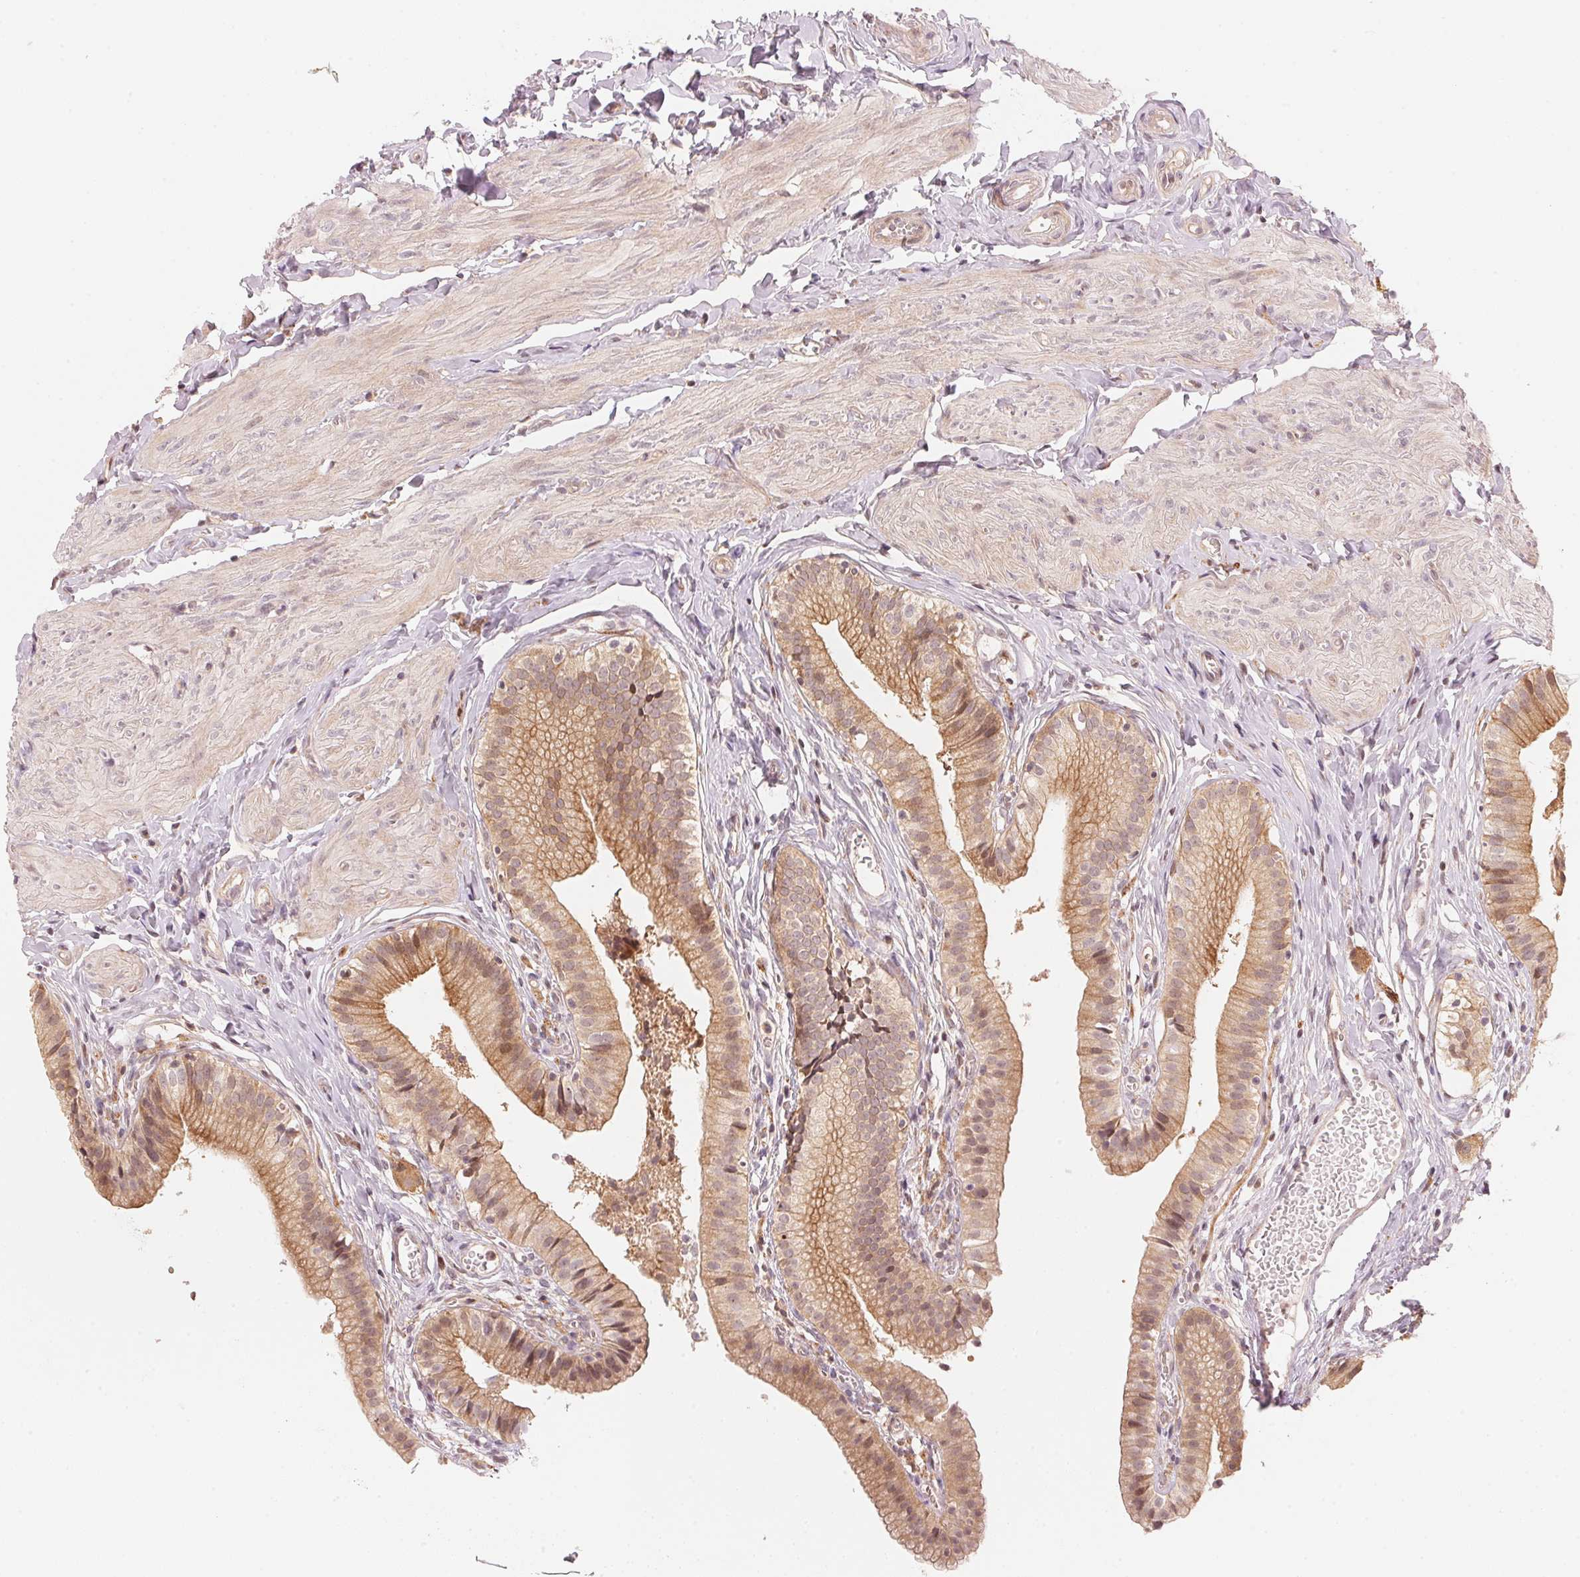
{"staining": {"intensity": "moderate", "quantity": "25%-75%", "location": "cytoplasmic/membranous"}, "tissue": "gallbladder", "cell_type": "Glandular cells", "image_type": "normal", "snomed": [{"axis": "morphology", "description": "Normal tissue, NOS"}, {"axis": "topography", "description": "Gallbladder"}], "caption": "About 25%-75% of glandular cells in normal human gallbladder exhibit moderate cytoplasmic/membranous protein expression as visualized by brown immunohistochemical staining.", "gene": "PRKN", "patient": {"sex": "female", "age": 47}}